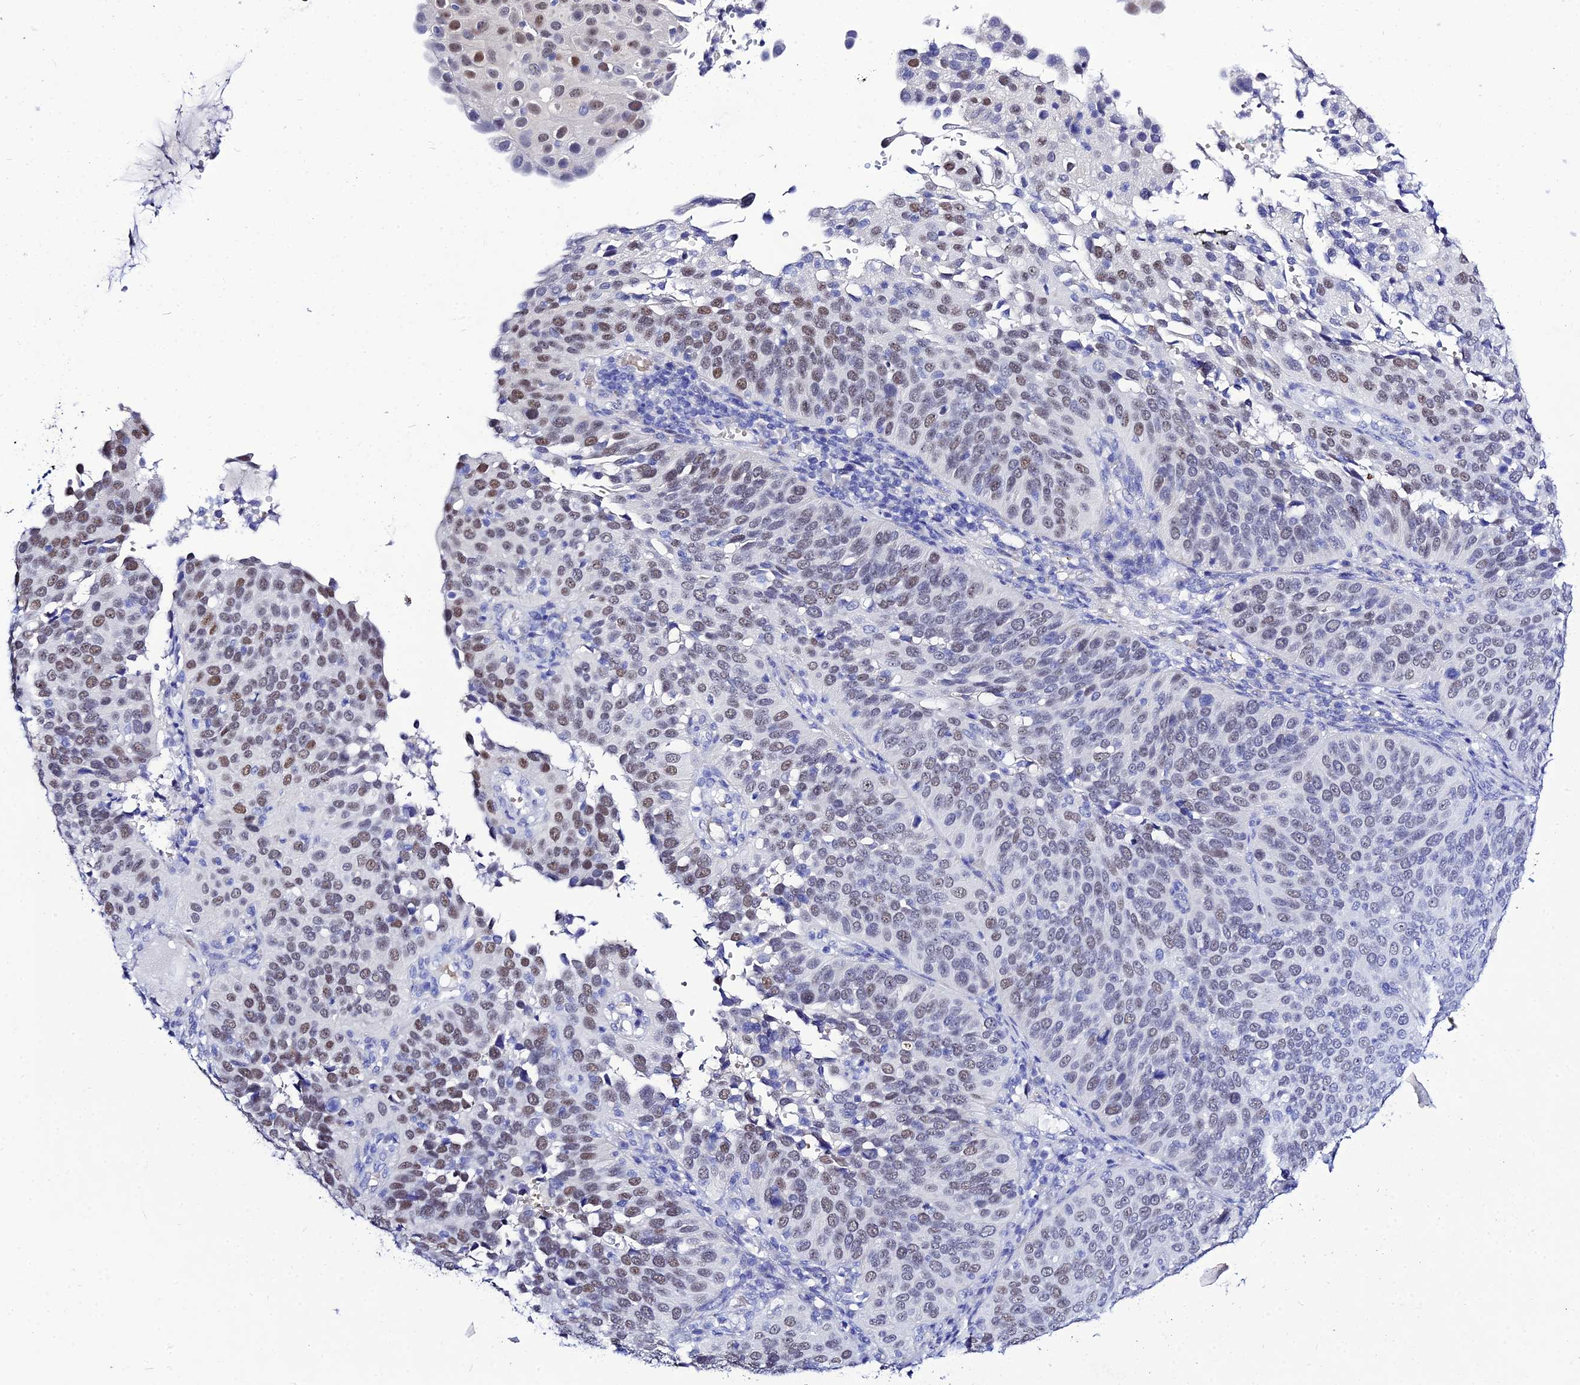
{"staining": {"intensity": "moderate", "quantity": "<25%", "location": "nuclear"}, "tissue": "cervical cancer", "cell_type": "Tumor cells", "image_type": "cancer", "snomed": [{"axis": "morphology", "description": "Squamous cell carcinoma, NOS"}, {"axis": "topography", "description": "Cervix"}], "caption": "IHC of cervical squamous cell carcinoma exhibits low levels of moderate nuclear staining in about <25% of tumor cells.", "gene": "DEFB107A", "patient": {"sex": "female", "age": 36}}